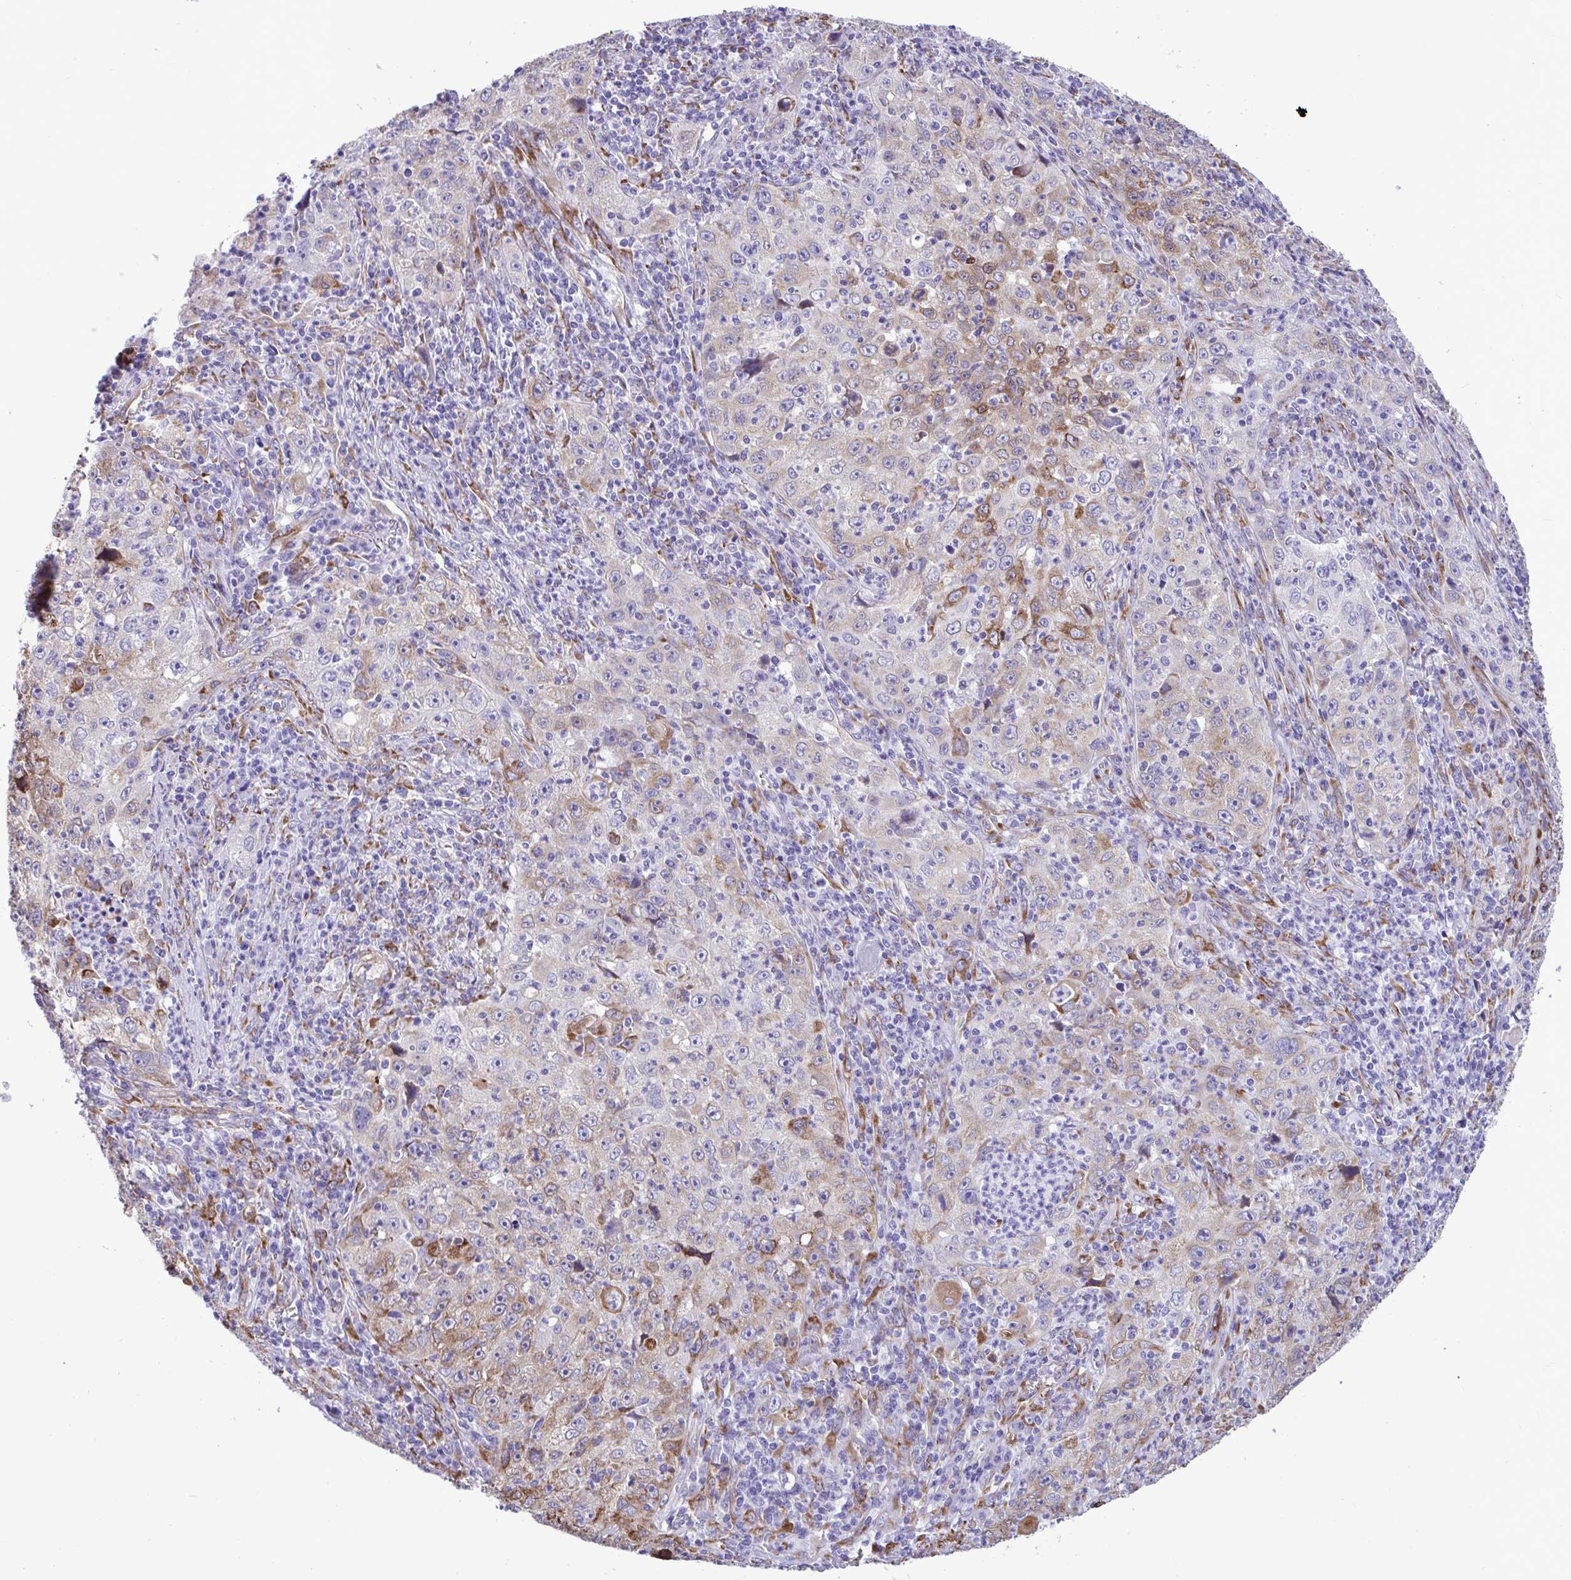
{"staining": {"intensity": "moderate", "quantity": "<25%", "location": "cytoplasmic/membranous"}, "tissue": "lung cancer", "cell_type": "Tumor cells", "image_type": "cancer", "snomed": [{"axis": "morphology", "description": "Squamous cell carcinoma, NOS"}, {"axis": "topography", "description": "Lung"}], "caption": "An image of human lung cancer (squamous cell carcinoma) stained for a protein demonstrates moderate cytoplasmic/membranous brown staining in tumor cells.", "gene": "ASPH", "patient": {"sex": "male", "age": 71}}